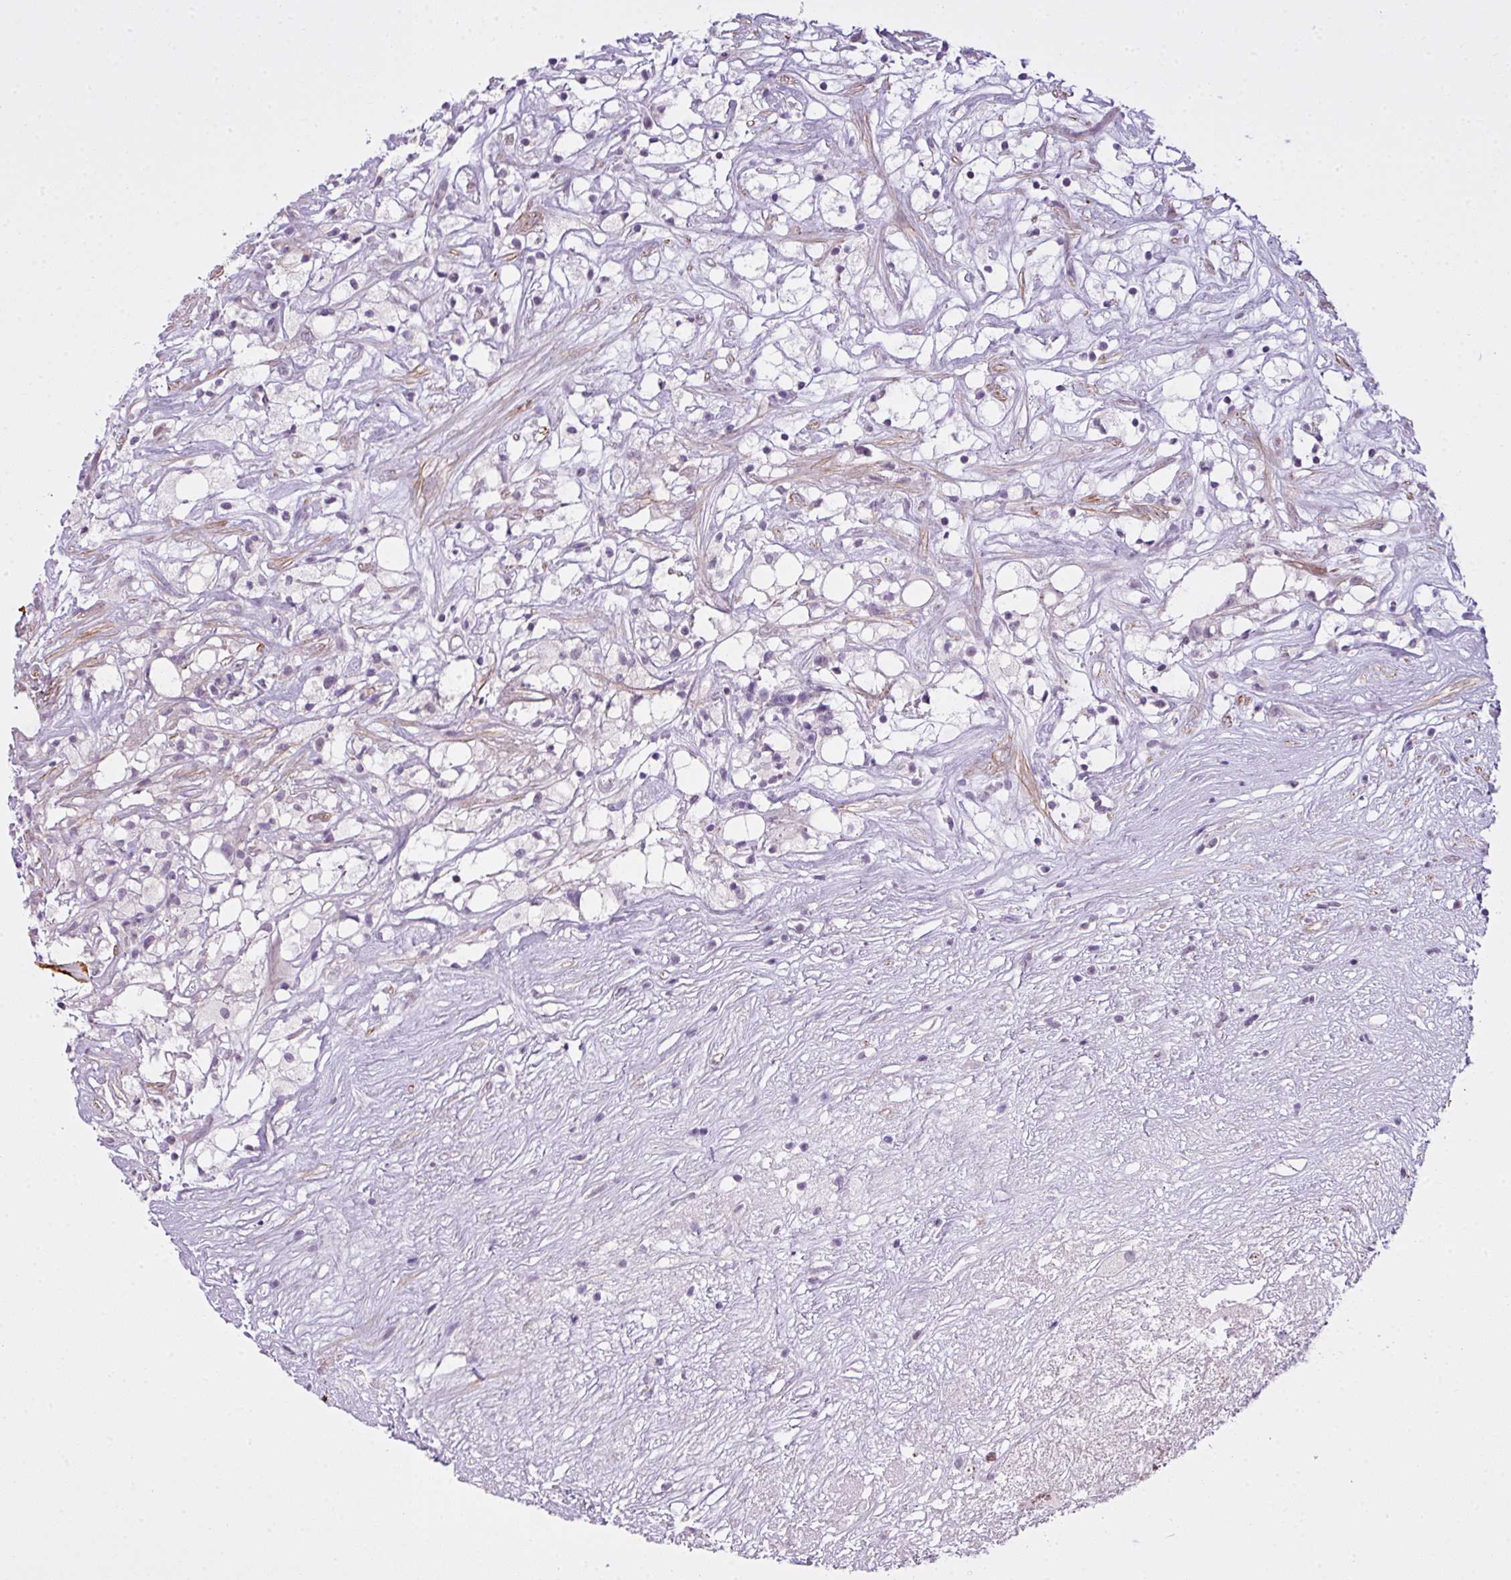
{"staining": {"intensity": "negative", "quantity": "none", "location": "none"}, "tissue": "renal cancer", "cell_type": "Tumor cells", "image_type": "cancer", "snomed": [{"axis": "morphology", "description": "Adenocarcinoma, NOS"}, {"axis": "topography", "description": "Kidney"}], "caption": "Photomicrograph shows no protein expression in tumor cells of renal adenocarcinoma tissue. (DAB (3,3'-diaminobenzidine) immunohistochemistry (IHC) with hematoxylin counter stain).", "gene": "ZNF688", "patient": {"sex": "male", "age": 59}}